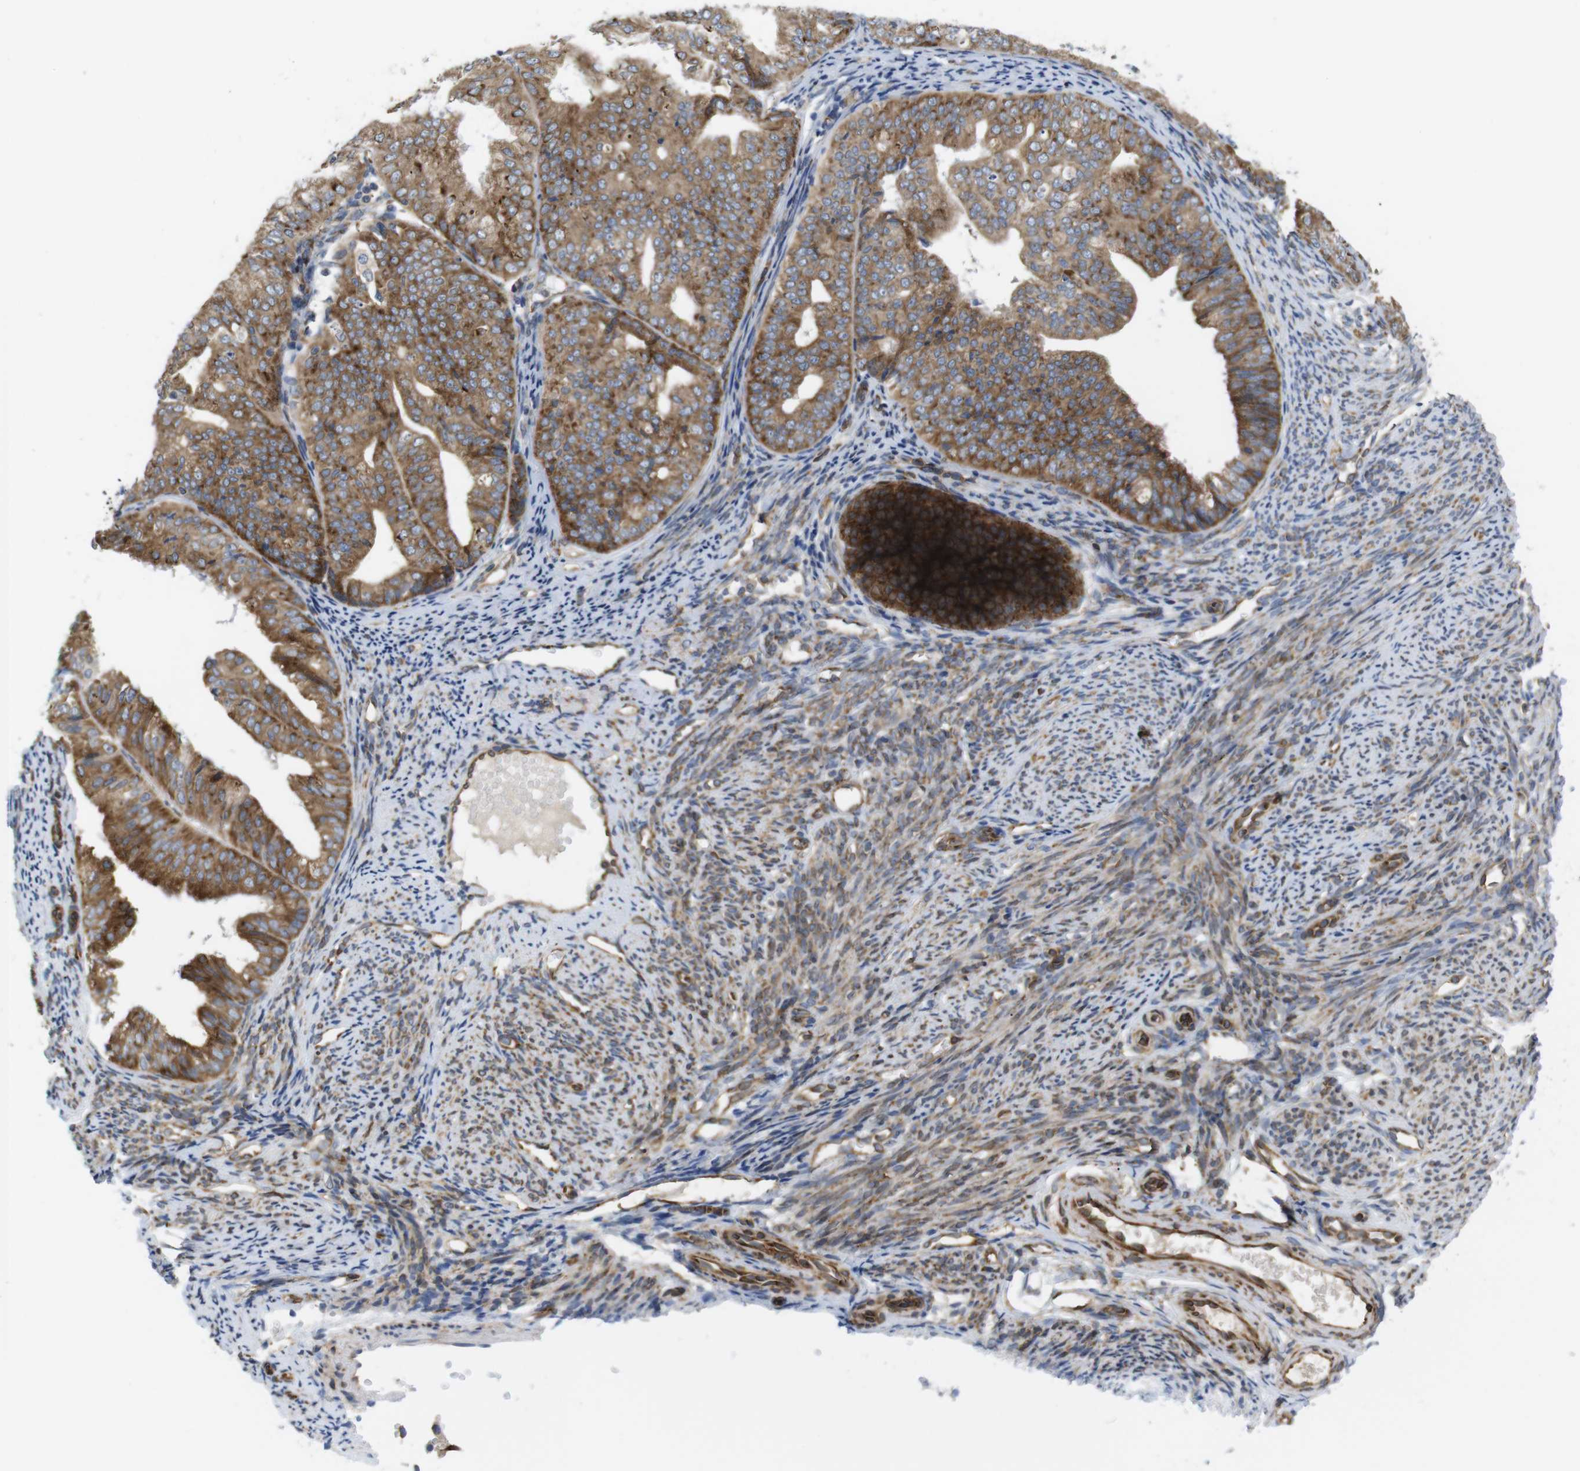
{"staining": {"intensity": "moderate", "quantity": ">75%", "location": "cytoplasmic/membranous"}, "tissue": "endometrial cancer", "cell_type": "Tumor cells", "image_type": "cancer", "snomed": [{"axis": "morphology", "description": "Adenocarcinoma, NOS"}, {"axis": "topography", "description": "Endometrium"}], "caption": "Tumor cells demonstrate medium levels of moderate cytoplasmic/membranous expression in approximately >75% of cells in human endometrial cancer.", "gene": "PCNX2", "patient": {"sex": "female", "age": 63}}